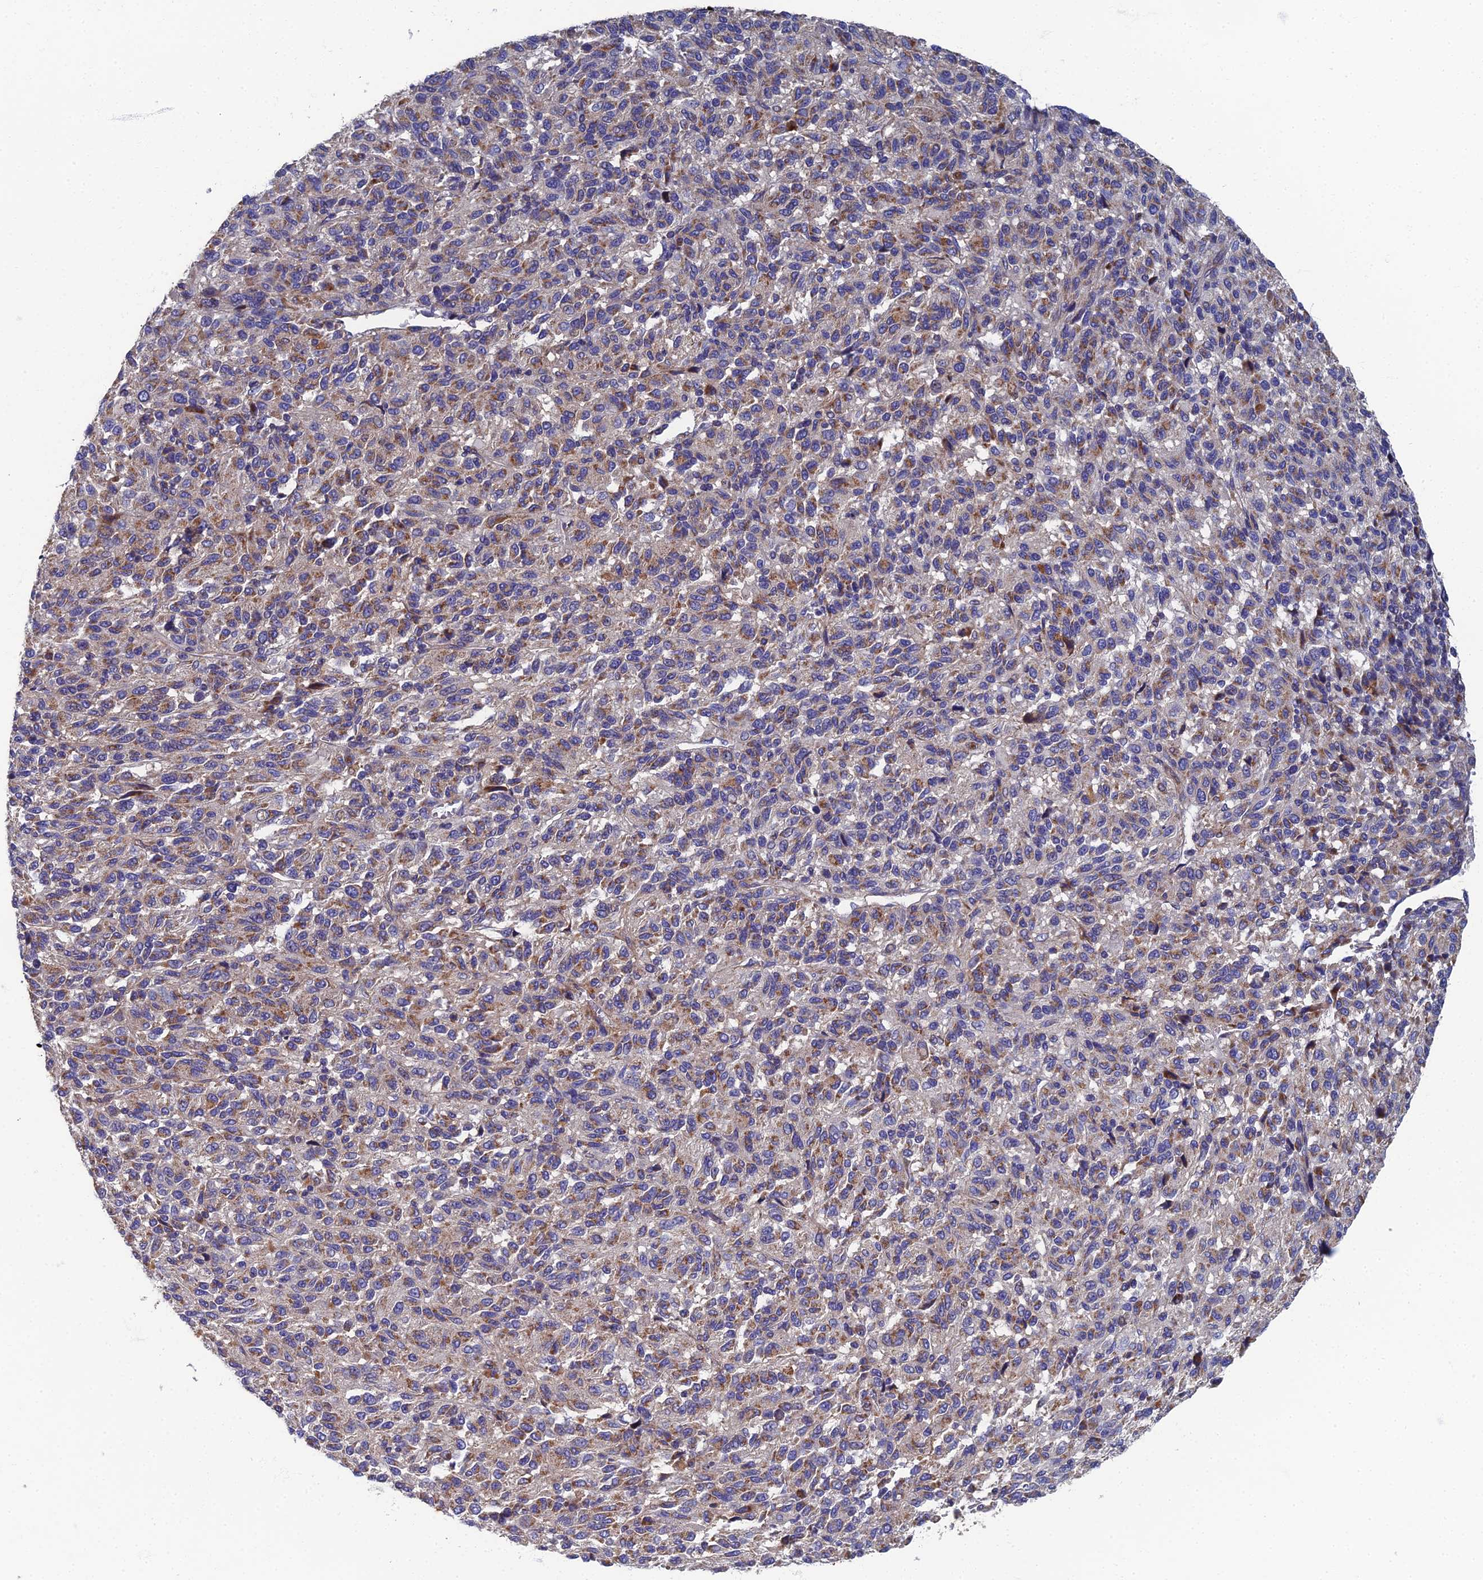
{"staining": {"intensity": "weak", "quantity": "25%-75%", "location": "cytoplasmic/membranous"}, "tissue": "melanoma", "cell_type": "Tumor cells", "image_type": "cancer", "snomed": [{"axis": "morphology", "description": "Malignant melanoma, Metastatic site"}, {"axis": "topography", "description": "Lung"}], "caption": "The immunohistochemical stain highlights weak cytoplasmic/membranous staining in tumor cells of melanoma tissue.", "gene": "RNASEK", "patient": {"sex": "male", "age": 64}}